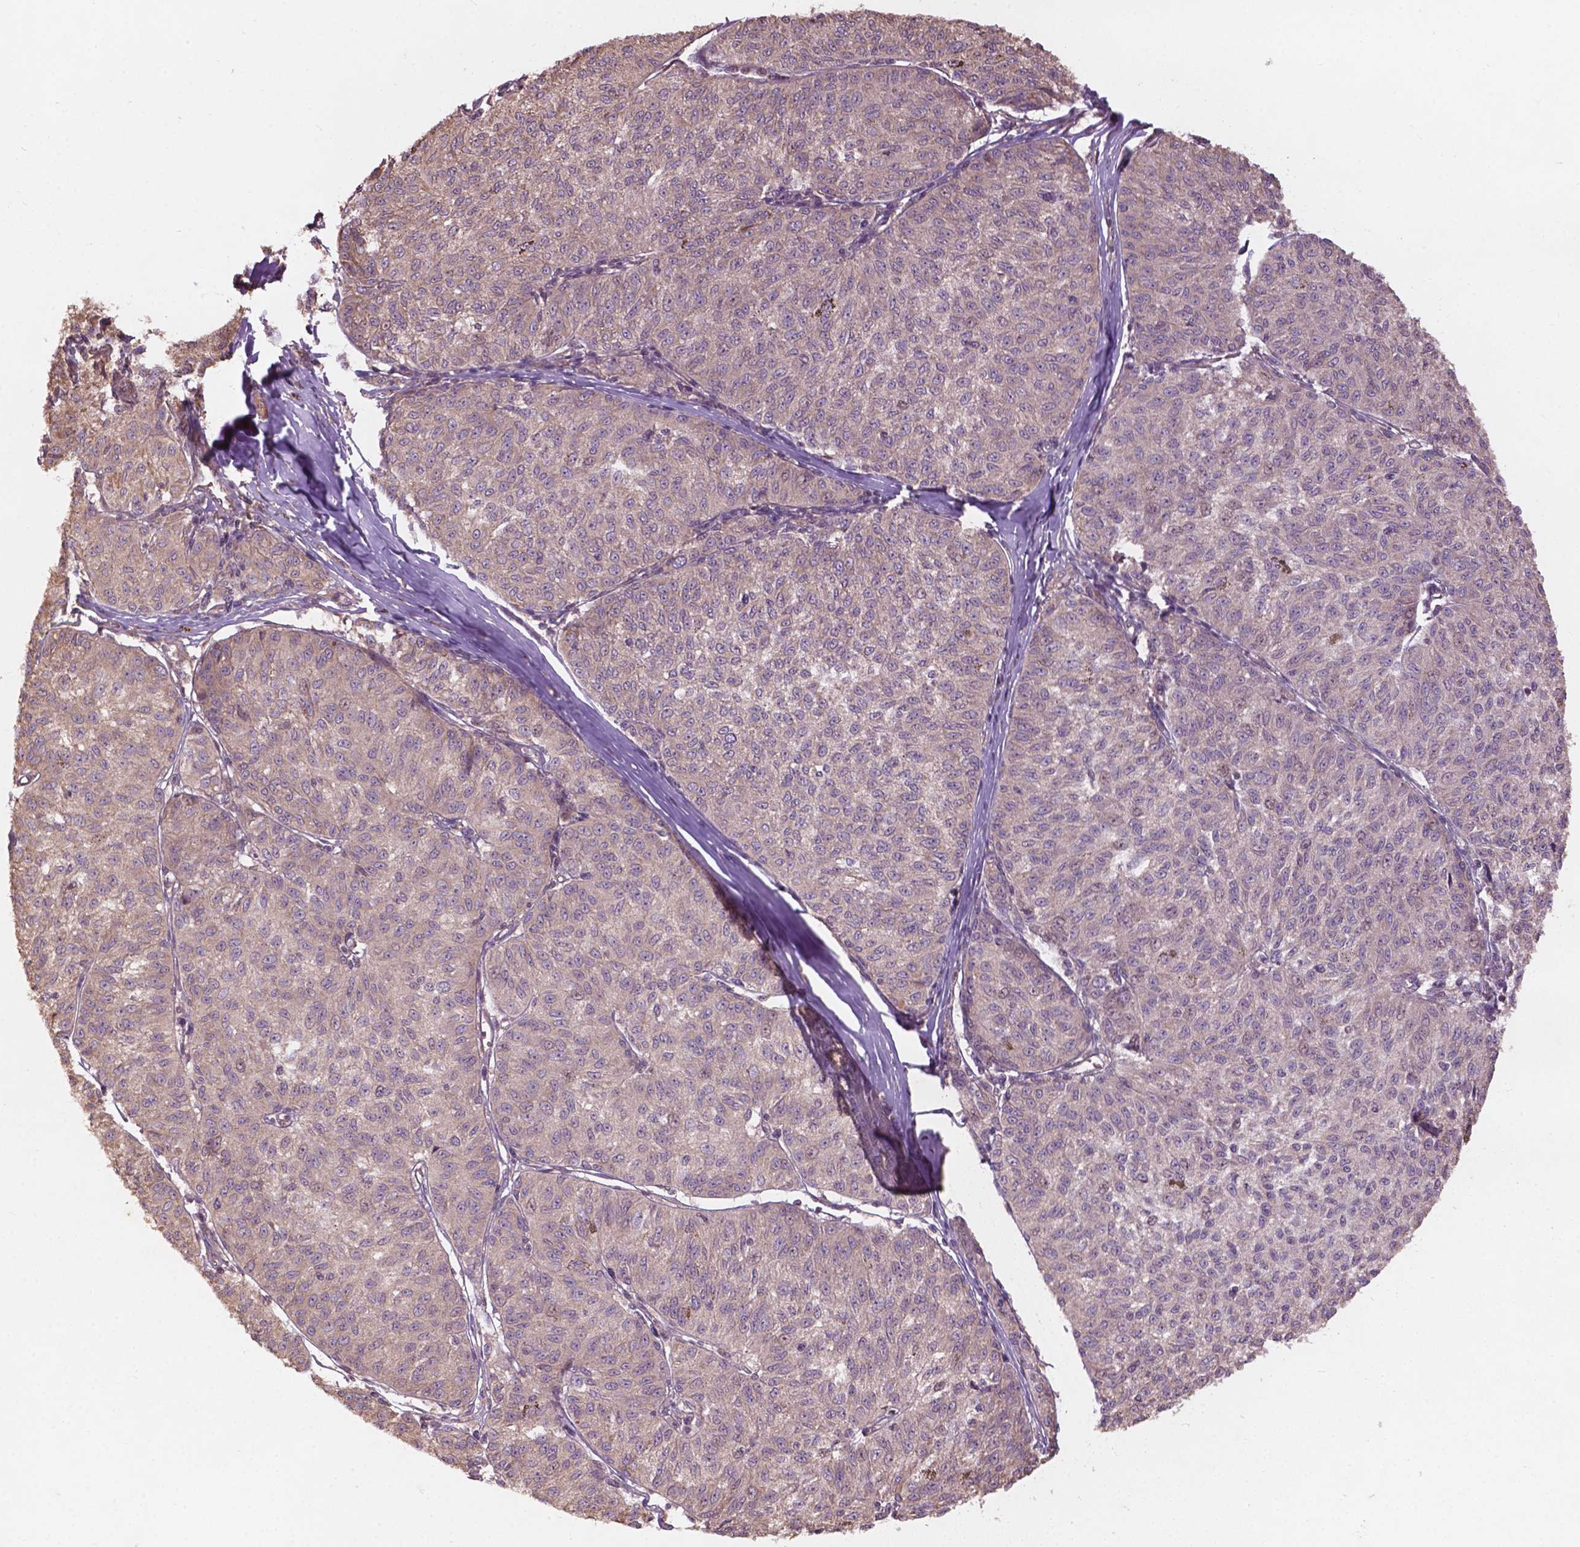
{"staining": {"intensity": "weak", "quantity": "<25%", "location": "cytoplasmic/membranous"}, "tissue": "melanoma", "cell_type": "Tumor cells", "image_type": "cancer", "snomed": [{"axis": "morphology", "description": "Malignant melanoma, NOS"}, {"axis": "topography", "description": "Skin"}], "caption": "Immunohistochemistry (IHC) histopathology image of human melanoma stained for a protein (brown), which reveals no expression in tumor cells.", "gene": "CDC42BPA", "patient": {"sex": "female", "age": 72}}